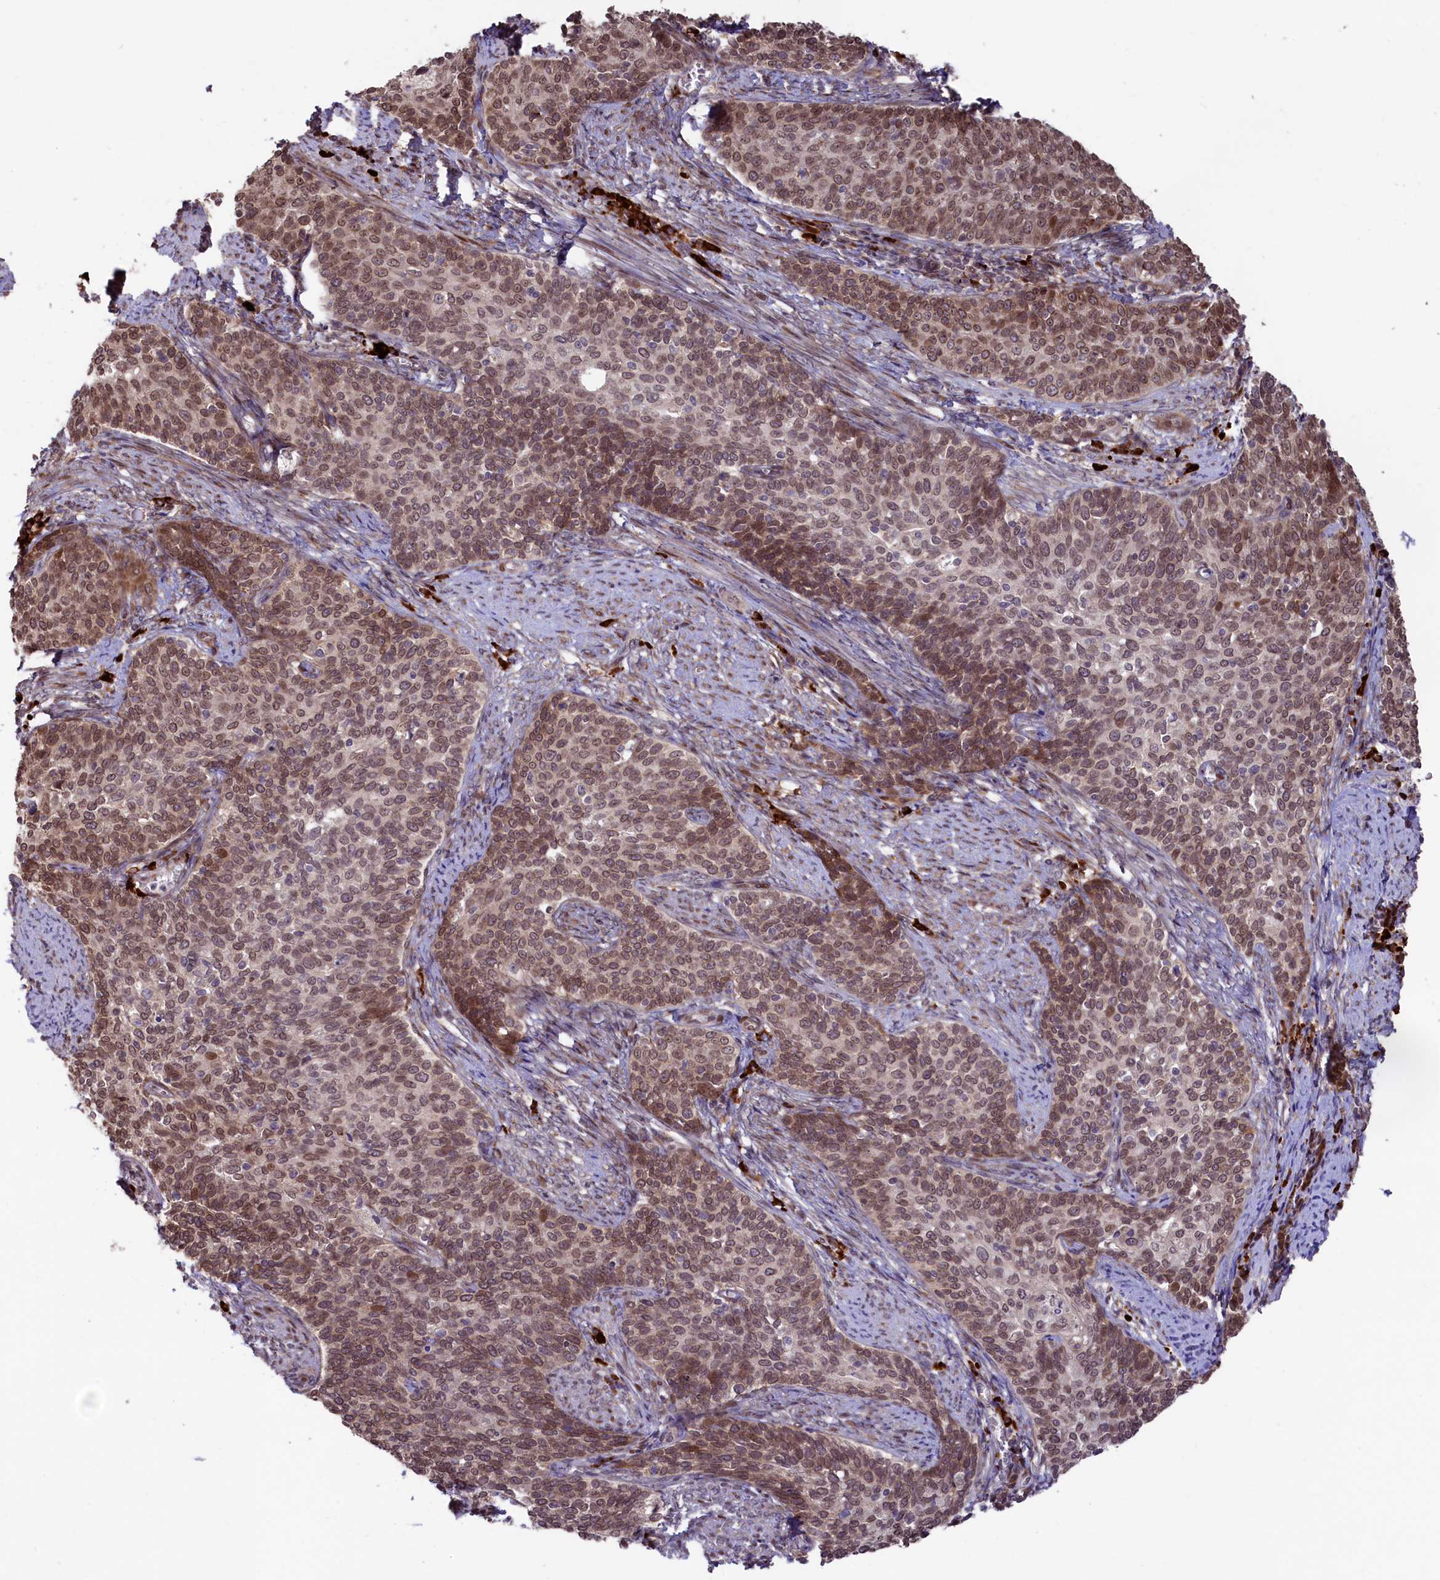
{"staining": {"intensity": "moderate", "quantity": ">75%", "location": "cytoplasmic/membranous,nuclear"}, "tissue": "cervical cancer", "cell_type": "Tumor cells", "image_type": "cancer", "snomed": [{"axis": "morphology", "description": "Squamous cell carcinoma, NOS"}, {"axis": "topography", "description": "Cervix"}], "caption": "Tumor cells demonstrate medium levels of moderate cytoplasmic/membranous and nuclear staining in about >75% of cells in squamous cell carcinoma (cervical).", "gene": "C5orf15", "patient": {"sex": "female", "age": 39}}